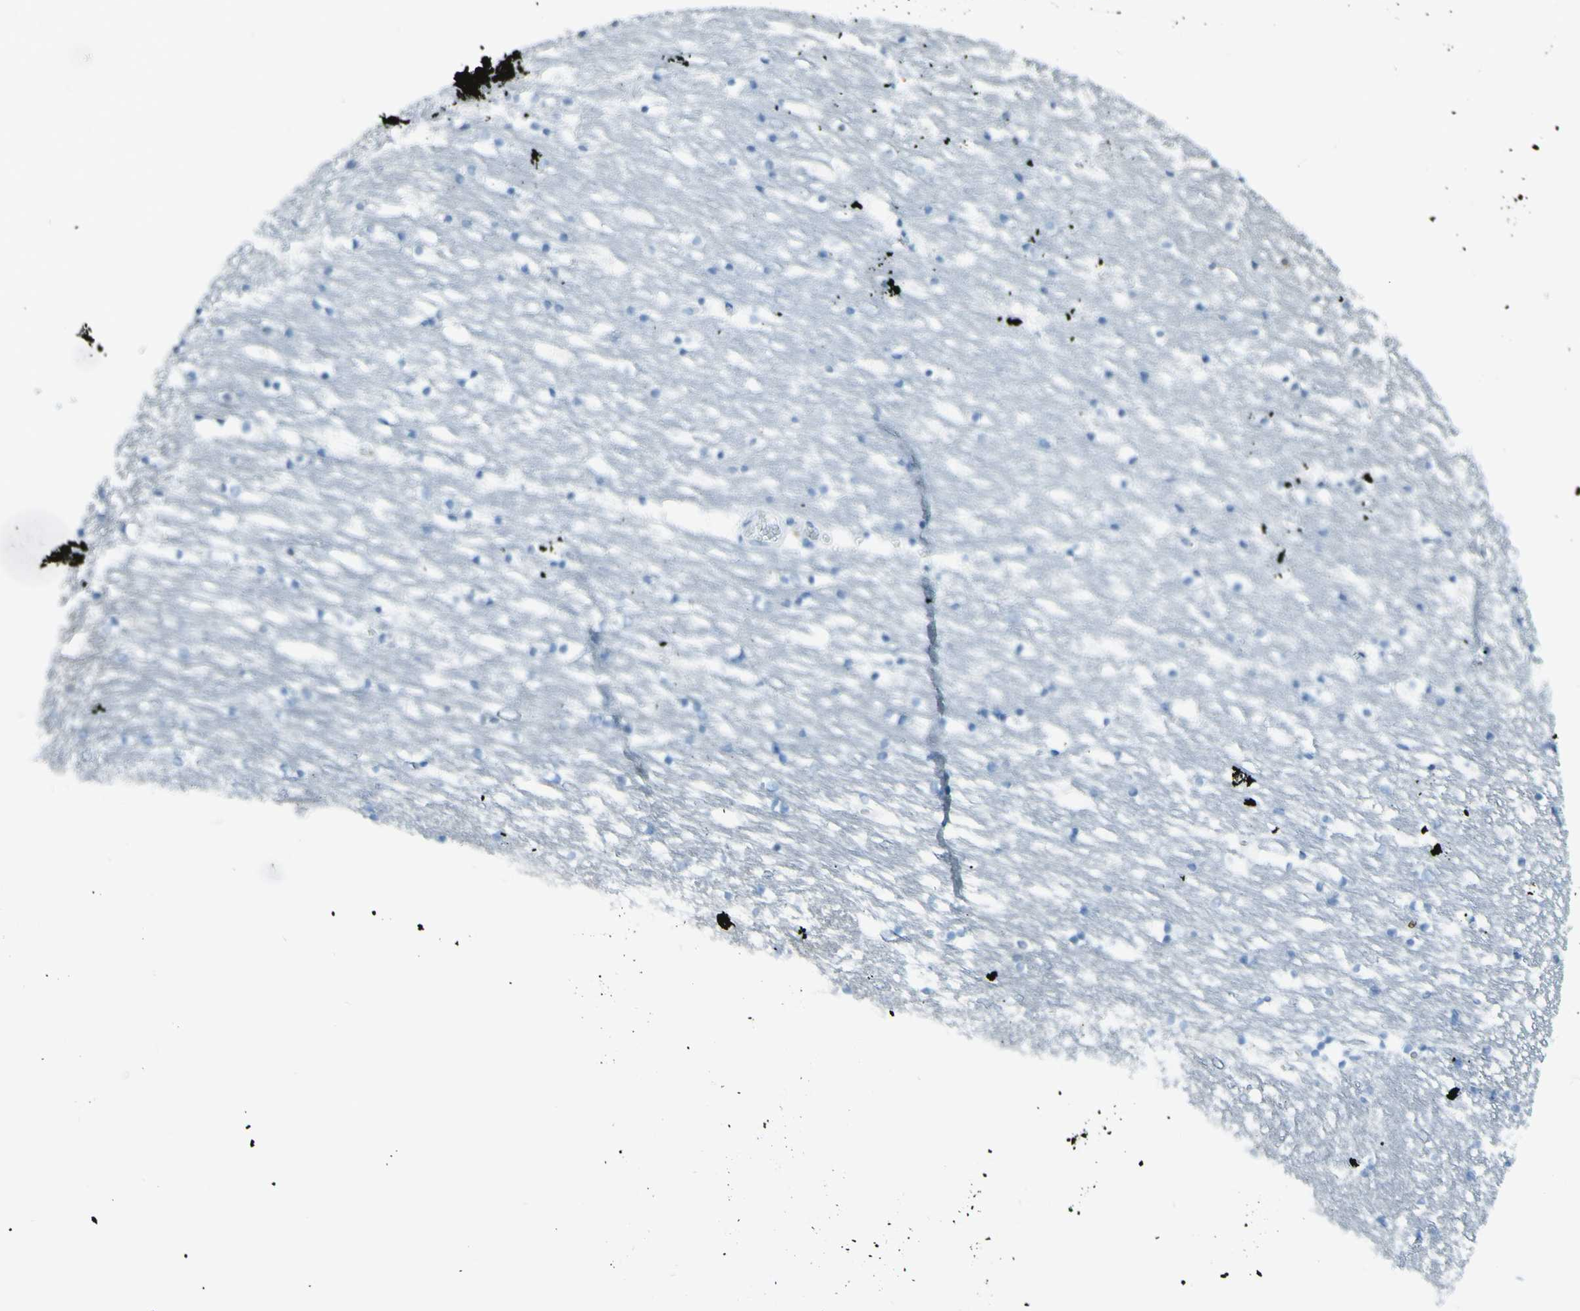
{"staining": {"intensity": "weak", "quantity": "25%-75%", "location": "cytoplasmic/membranous"}, "tissue": "caudate", "cell_type": "Glial cells", "image_type": "normal", "snomed": [{"axis": "morphology", "description": "Normal tissue, NOS"}, {"axis": "topography", "description": "Lateral ventricle wall"}], "caption": "An immunohistochemistry (IHC) micrograph of normal tissue is shown. Protein staining in brown labels weak cytoplasmic/membranous positivity in caudate within glial cells. (brown staining indicates protein expression, while blue staining denotes nuclei).", "gene": "AFP", "patient": {"sex": "male", "age": 45}}